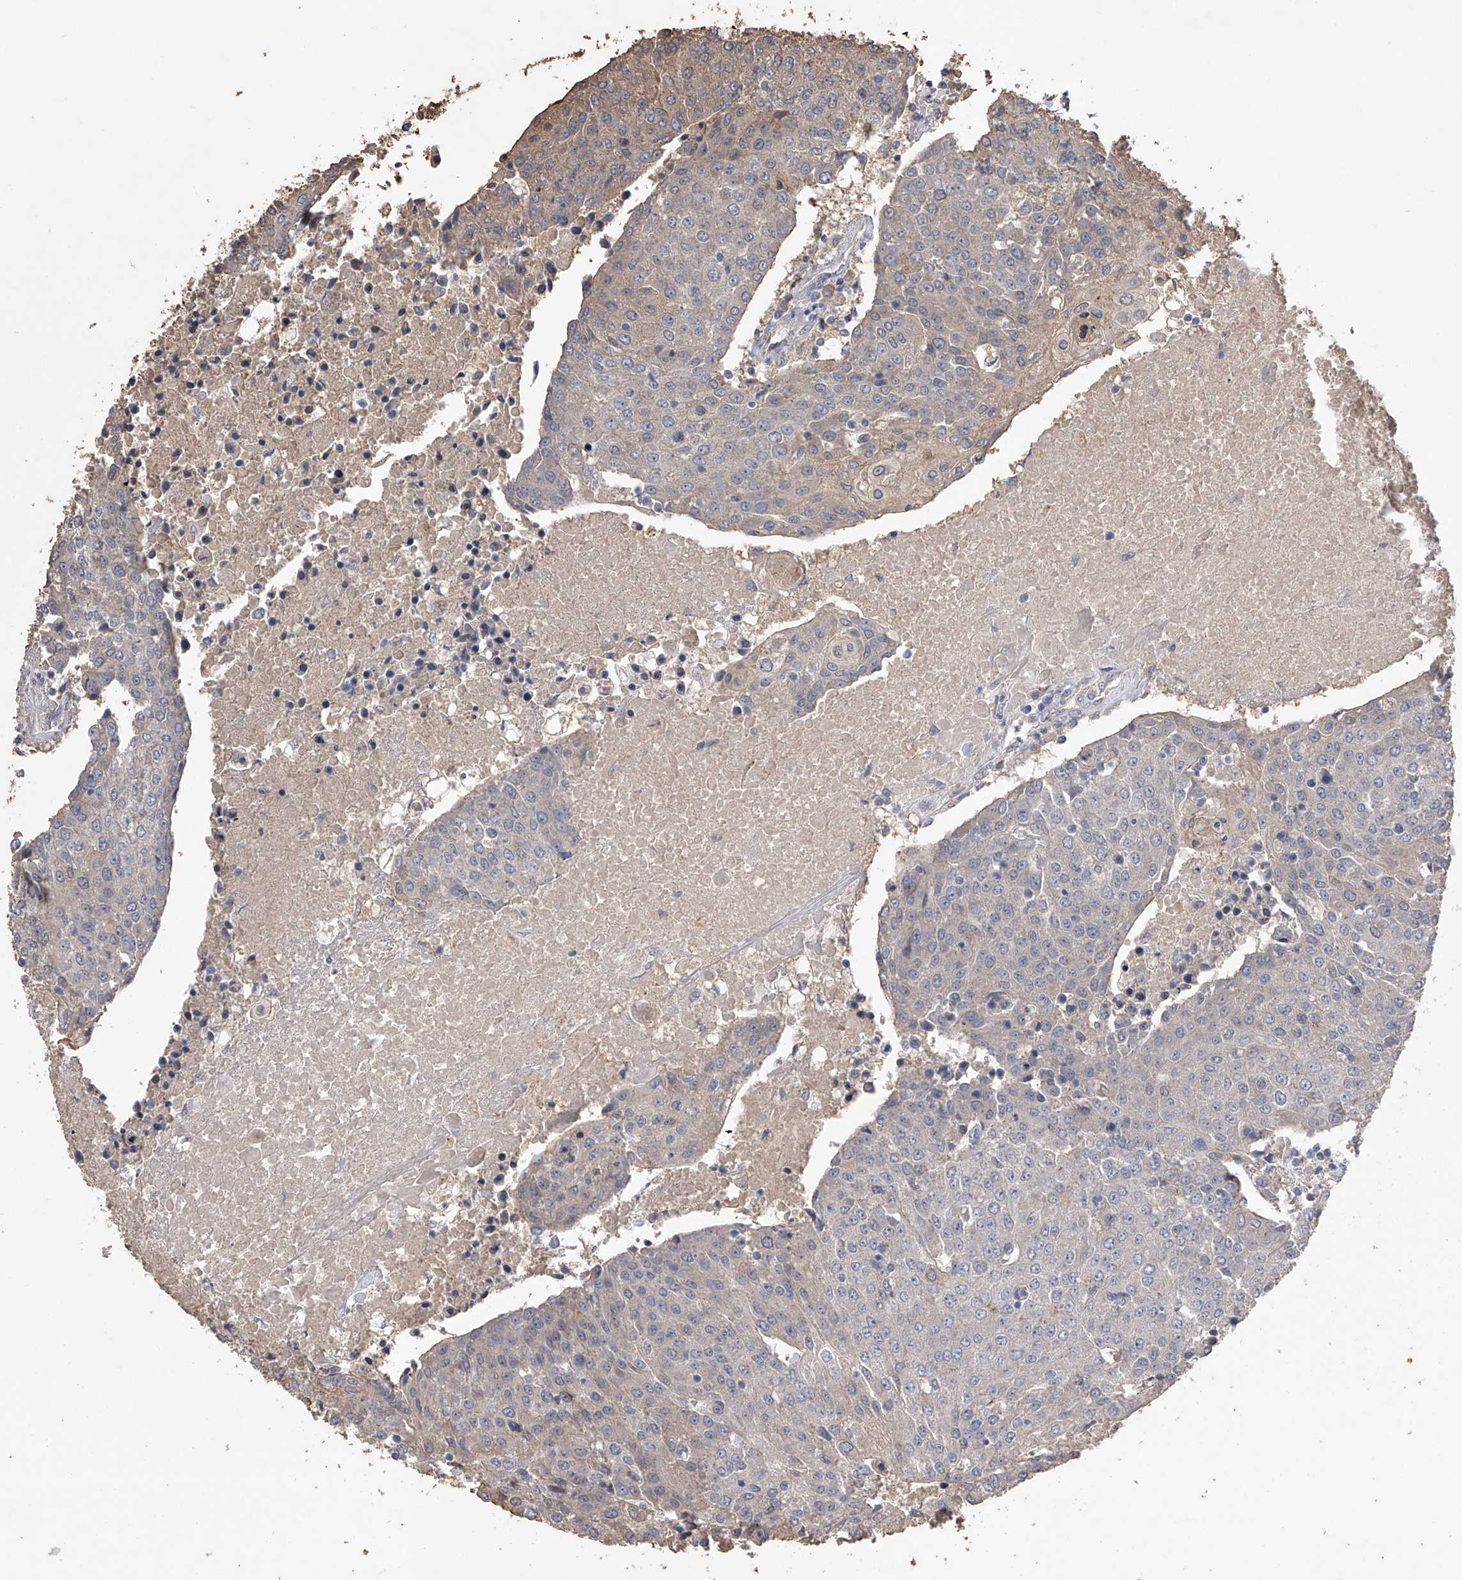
{"staining": {"intensity": "negative", "quantity": "none", "location": "none"}, "tissue": "urothelial cancer", "cell_type": "Tumor cells", "image_type": "cancer", "snomed": [{"axis": "morphology", "description": "Urothelial carcinoma, High grade"}, {"axis": "topography", "description": "Urinary bladder"}], "caption": "Tumor cells are negative for brown protein staining in high-grade urothelial carcinoma.", "gene": "ZNF343", "patient": {"sex": "female", "age": 85}}